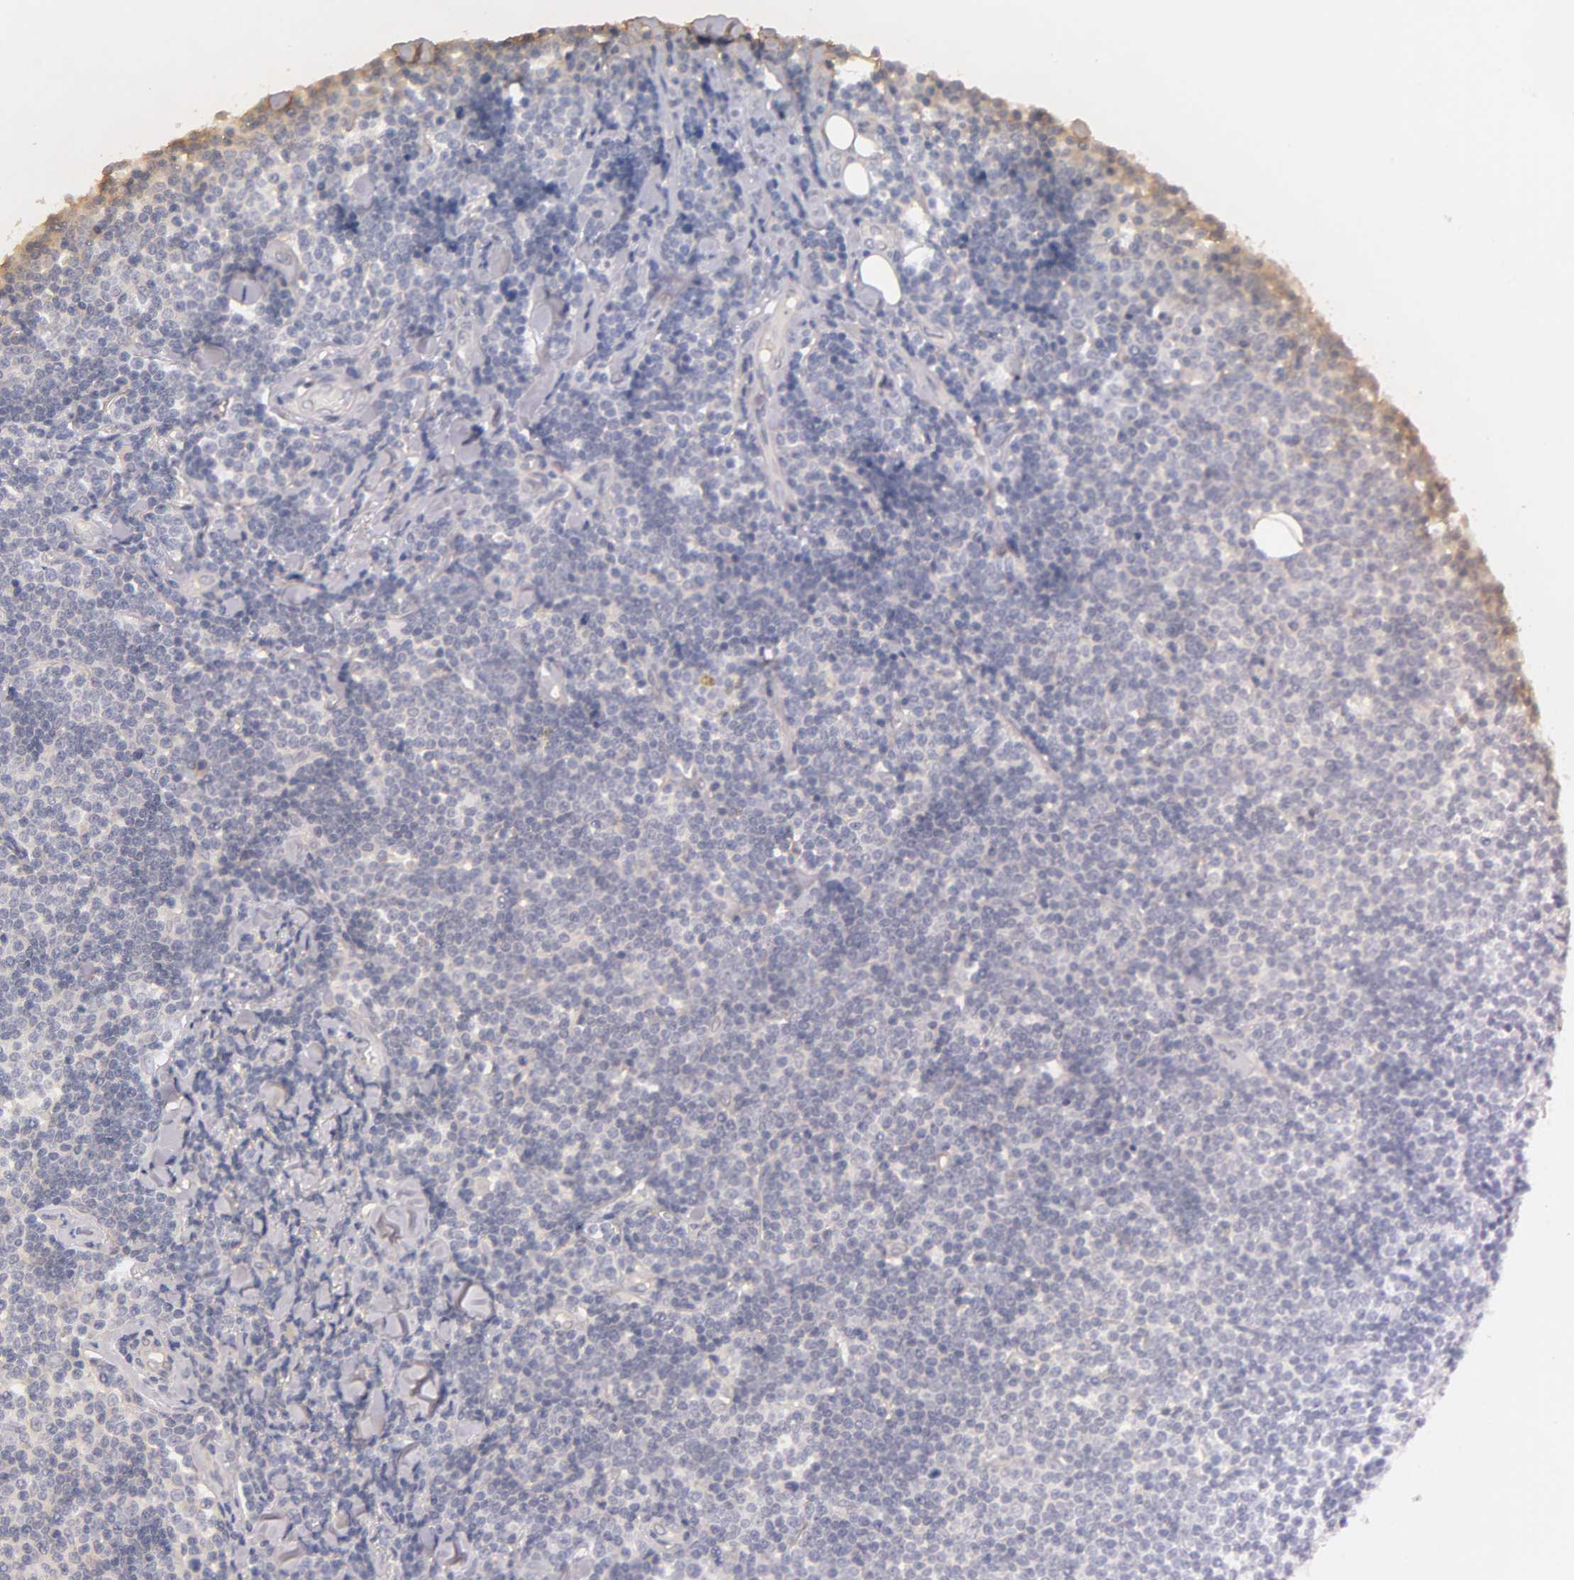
{"staining": {"intensity": "negative", "quantity": "none", "location": "none"}, "tissue": "lymphoma", "cell_type": "Tumor cells", "image_type": "cancer", "snomed": [{"axis": "morphology", "description": "Malignant lymphoma, non-Hodgkin's type, Low grade"}, {"axis": "topography", "description": "Soft tissue"}], "caption": "Immunohistochemistry (IHC) image of neoplastic tissue: lymphoma stained with DAB (3,3'-diaminobenzidine) displays no significant protein staining in tumor cells.", "gene": "LAMB1", "patient": {"sex": "male", "age": 92}}